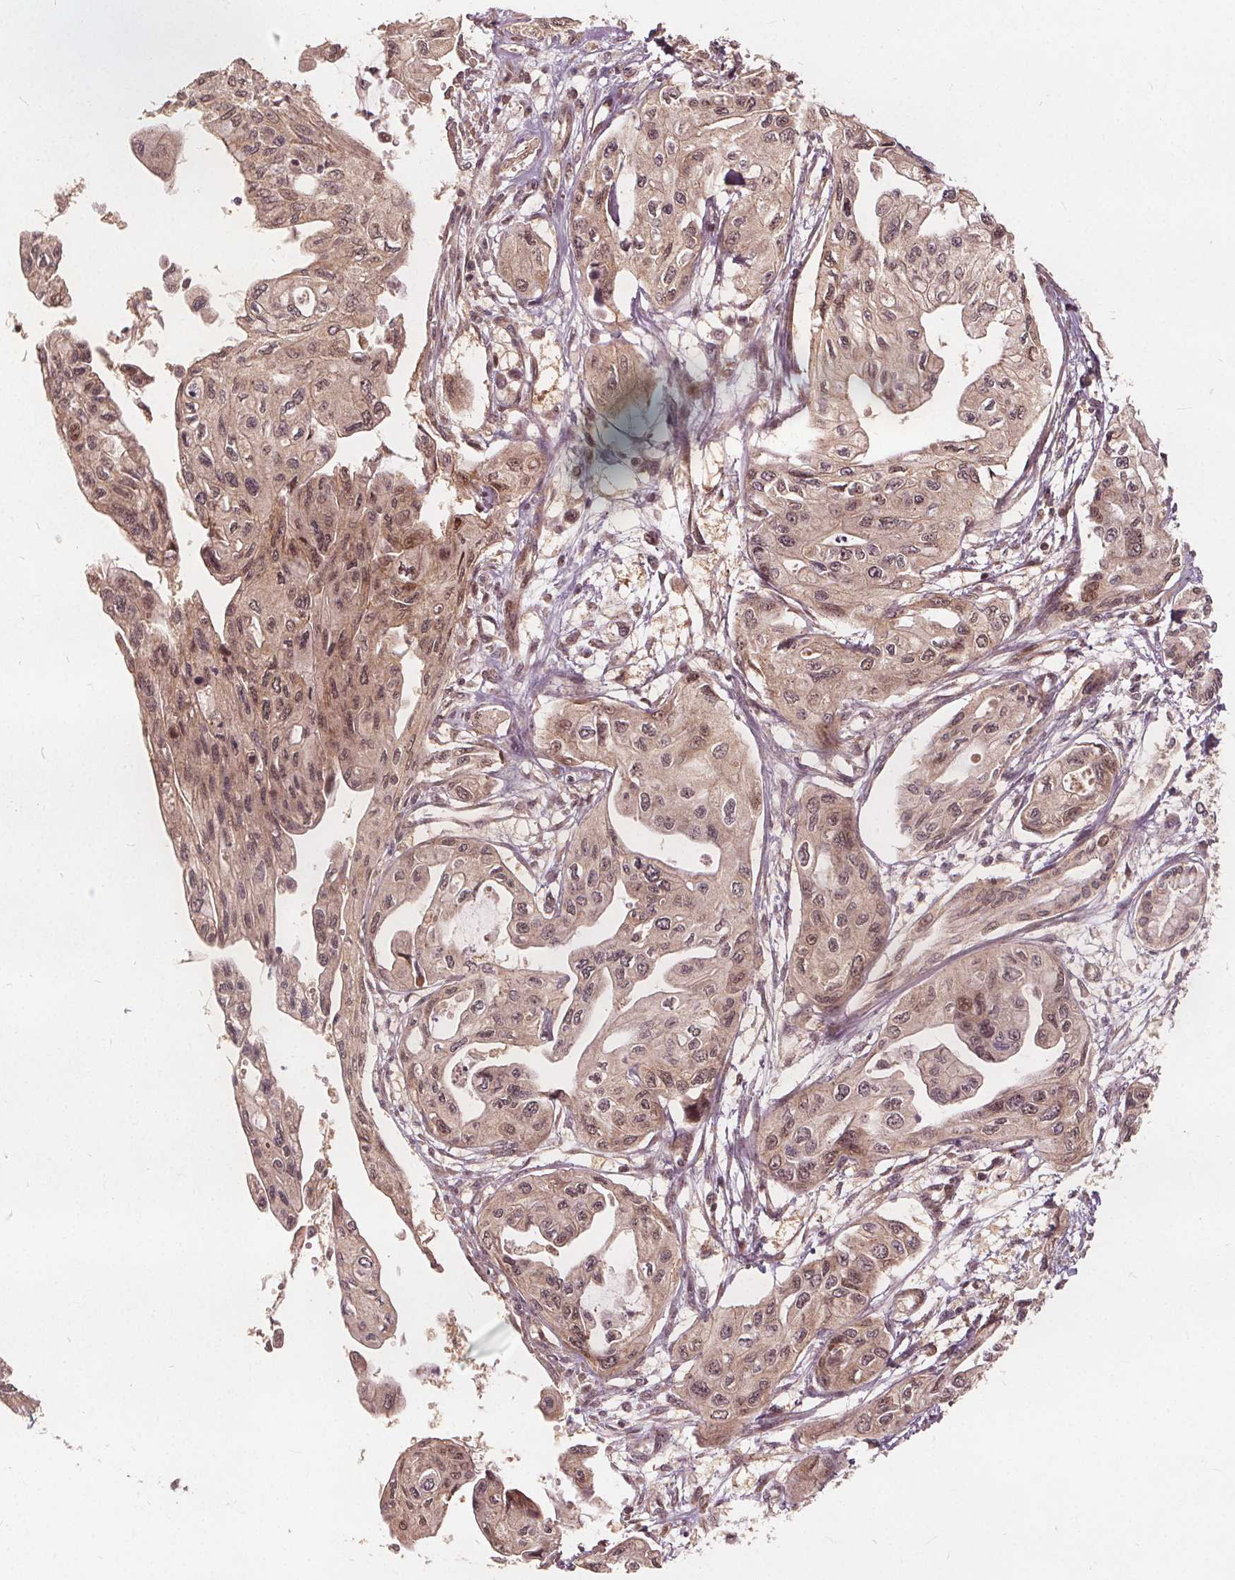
{"staining": {"intensity": "moderate", "quantity": ">75%", "location": "cytoplasmic/membranous,nuclear"}, "tissue": "pancreatic cancer", "cell_type": "Tumor cells", "image_type": "cancer", "snomed": [{"axis": "morphology", "description": "Adenocarcinoma, NOS"}, {"axis": "topography", "description": "Pancreas"}], "caption": "Protein staining by immunohistochemistry displays moderate cytoplasmic/membranous and nuclear positivity in approximately >75% of tumor cells in adenocarcinoma (pancreatic). The staining was performed using DAB, with brown indicating positive protein expression. Nuclei are stained blue with hematoxylin.", "gene": "PPP1CB", "patient": {"sex": "female", "age": 76}}